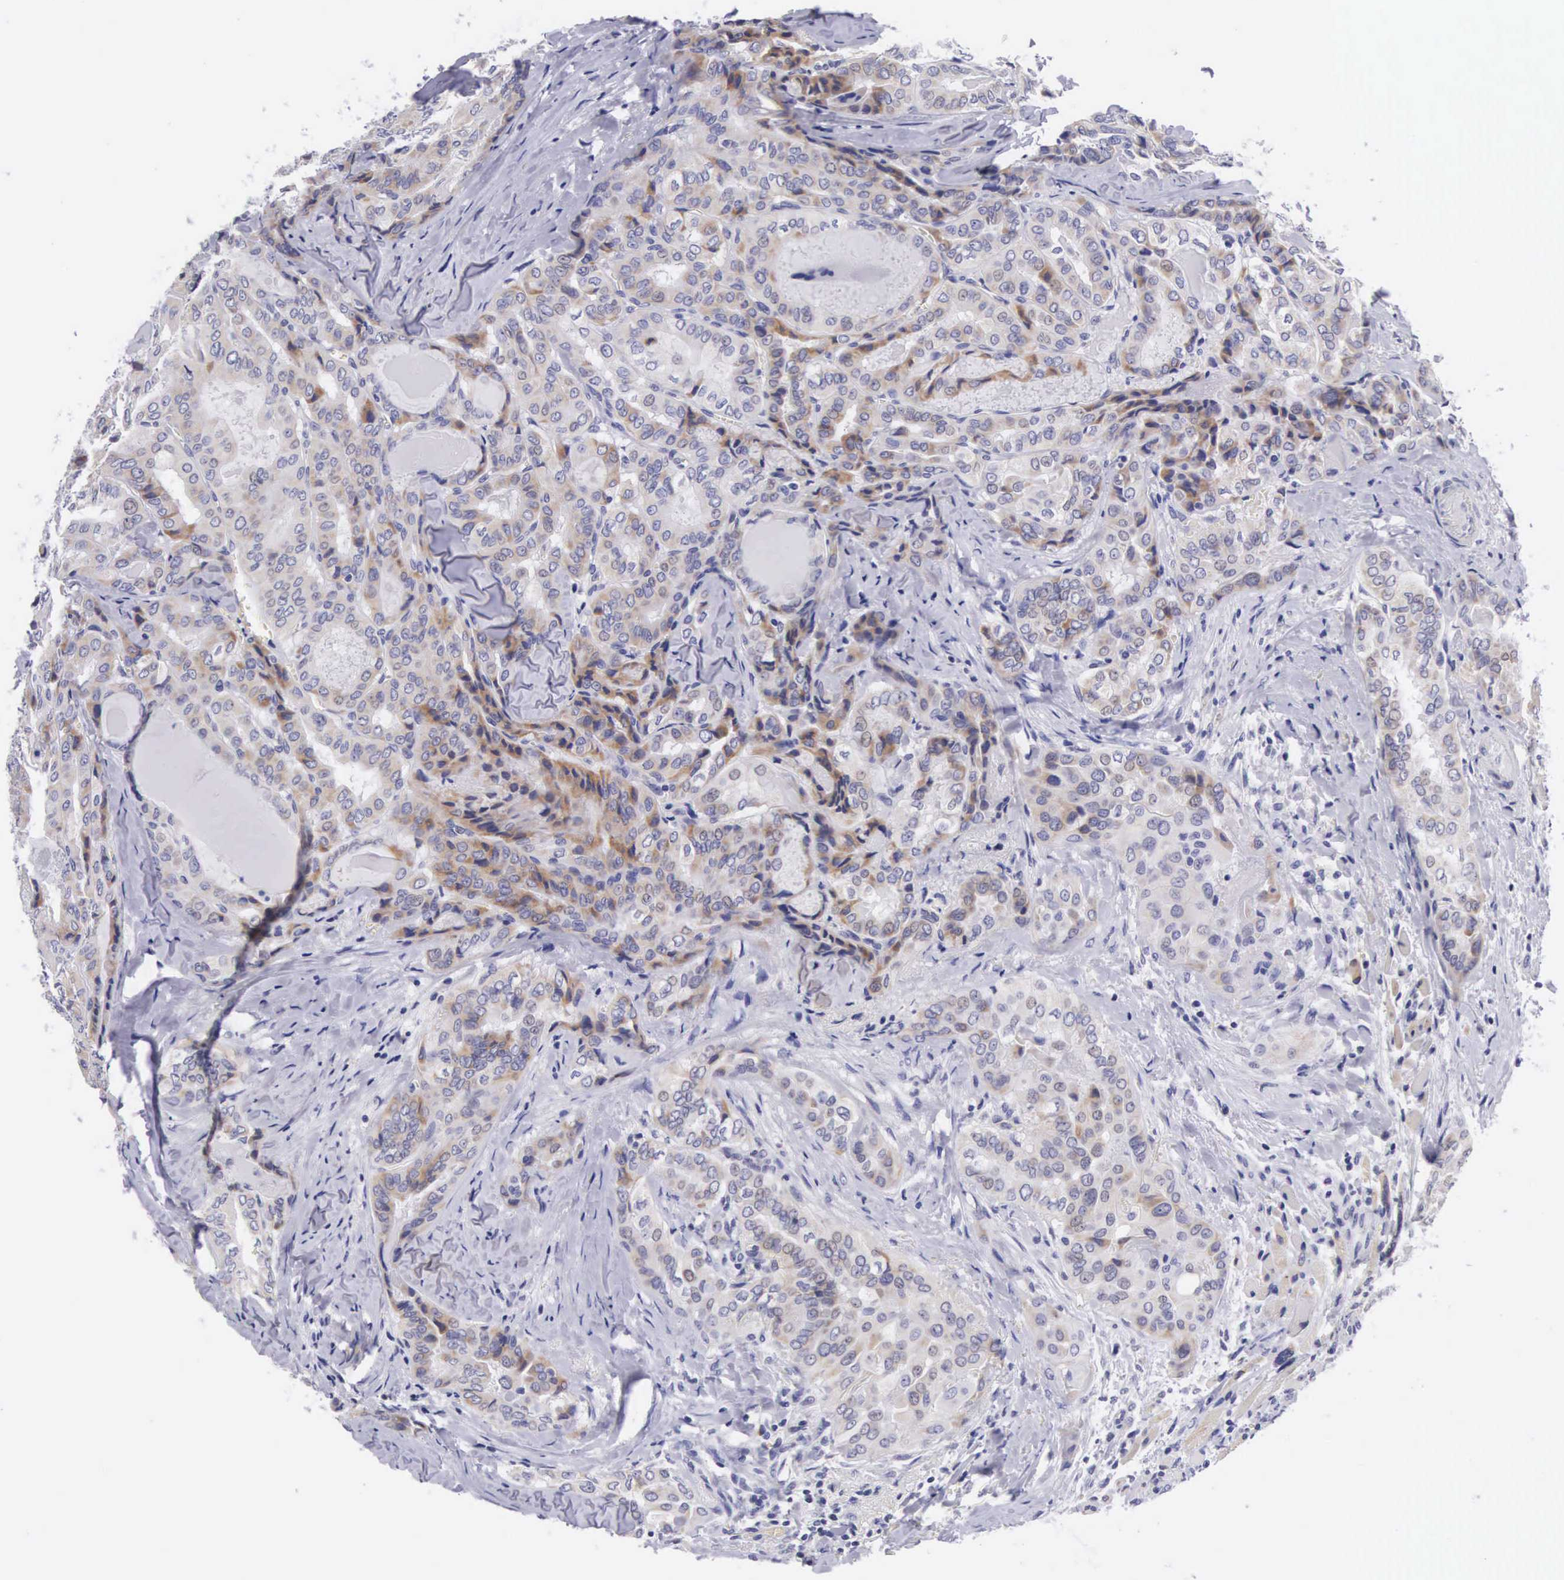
{"staining": {"intensity": "moderate", "quantity": "25%-75%", "location": "cytoplasmic/membranous"}, "tissue": "thyroid cancer", "cell_type": "Tumor cells", "image_type": "cancer", "snomed": [{"axis": "morphology", "description": "Papillary adenocarcinoma, NOS"}, {"axis": "topography", "description": "Thyroid gland"}], "caption": "Papillary adenocarcinoma (thyroid) stained for a protein (brown) displays moderate cytoplasmic/membranous positive expression in approximately 25%-75% of tumor cells.", "gene": "SOX11", "patient": {"sex": "female", "age": 71}}